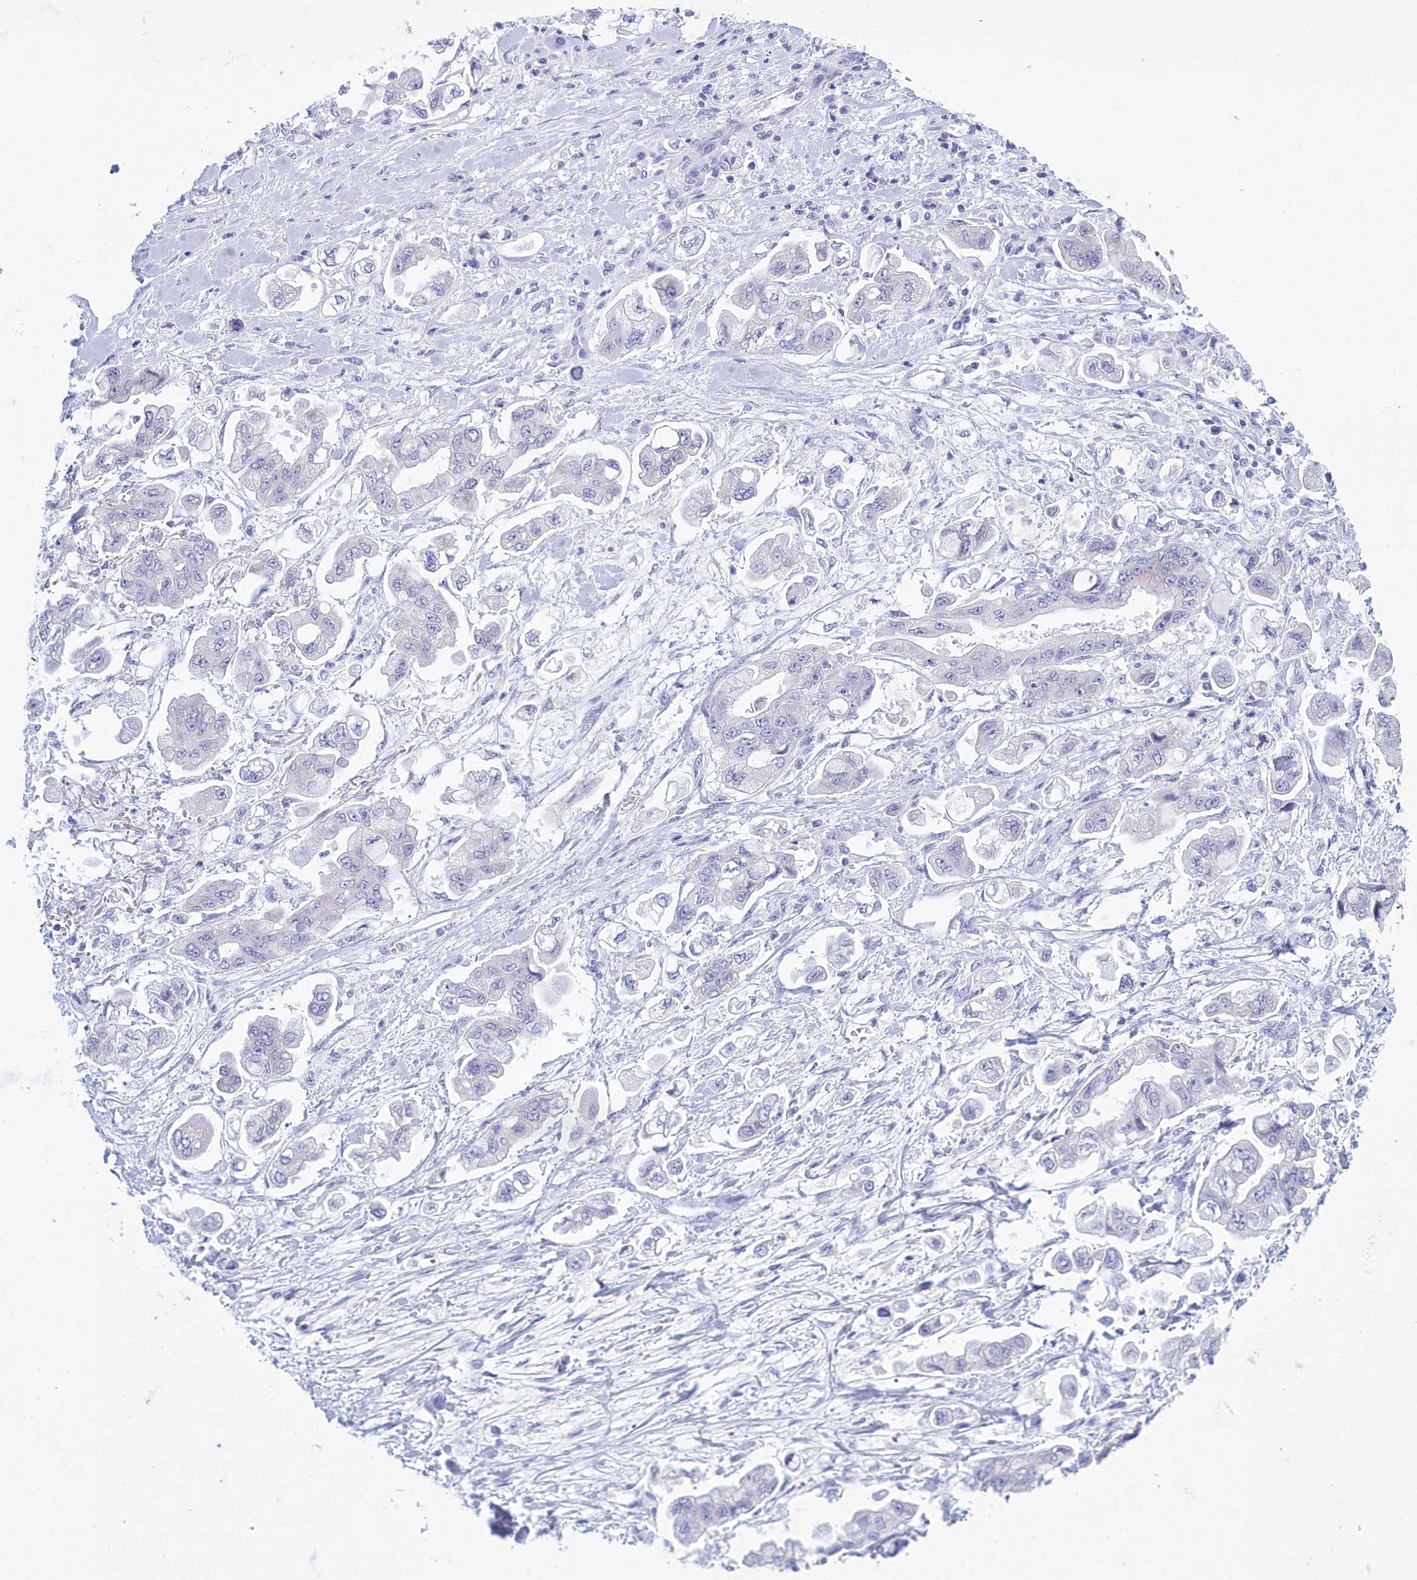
{"staining": {"intensity": "negative", "quantity": "none", "location": "none"}, "tissue": "stomach cancer", "cell_type": "Tumor cells", "image_type": "cancer", "snomed": [{"axis": "morphology", "description": "Adenocarcinoma, NOS"}, {"axis": "topography", "description": "Stomach"}], "caption": "This is an IHC image of human adenocarcinoma (stomach). There is no expression in tumor cells.", "gene": "TMEM97", "patient": {"sex": "male", "age": 62}}